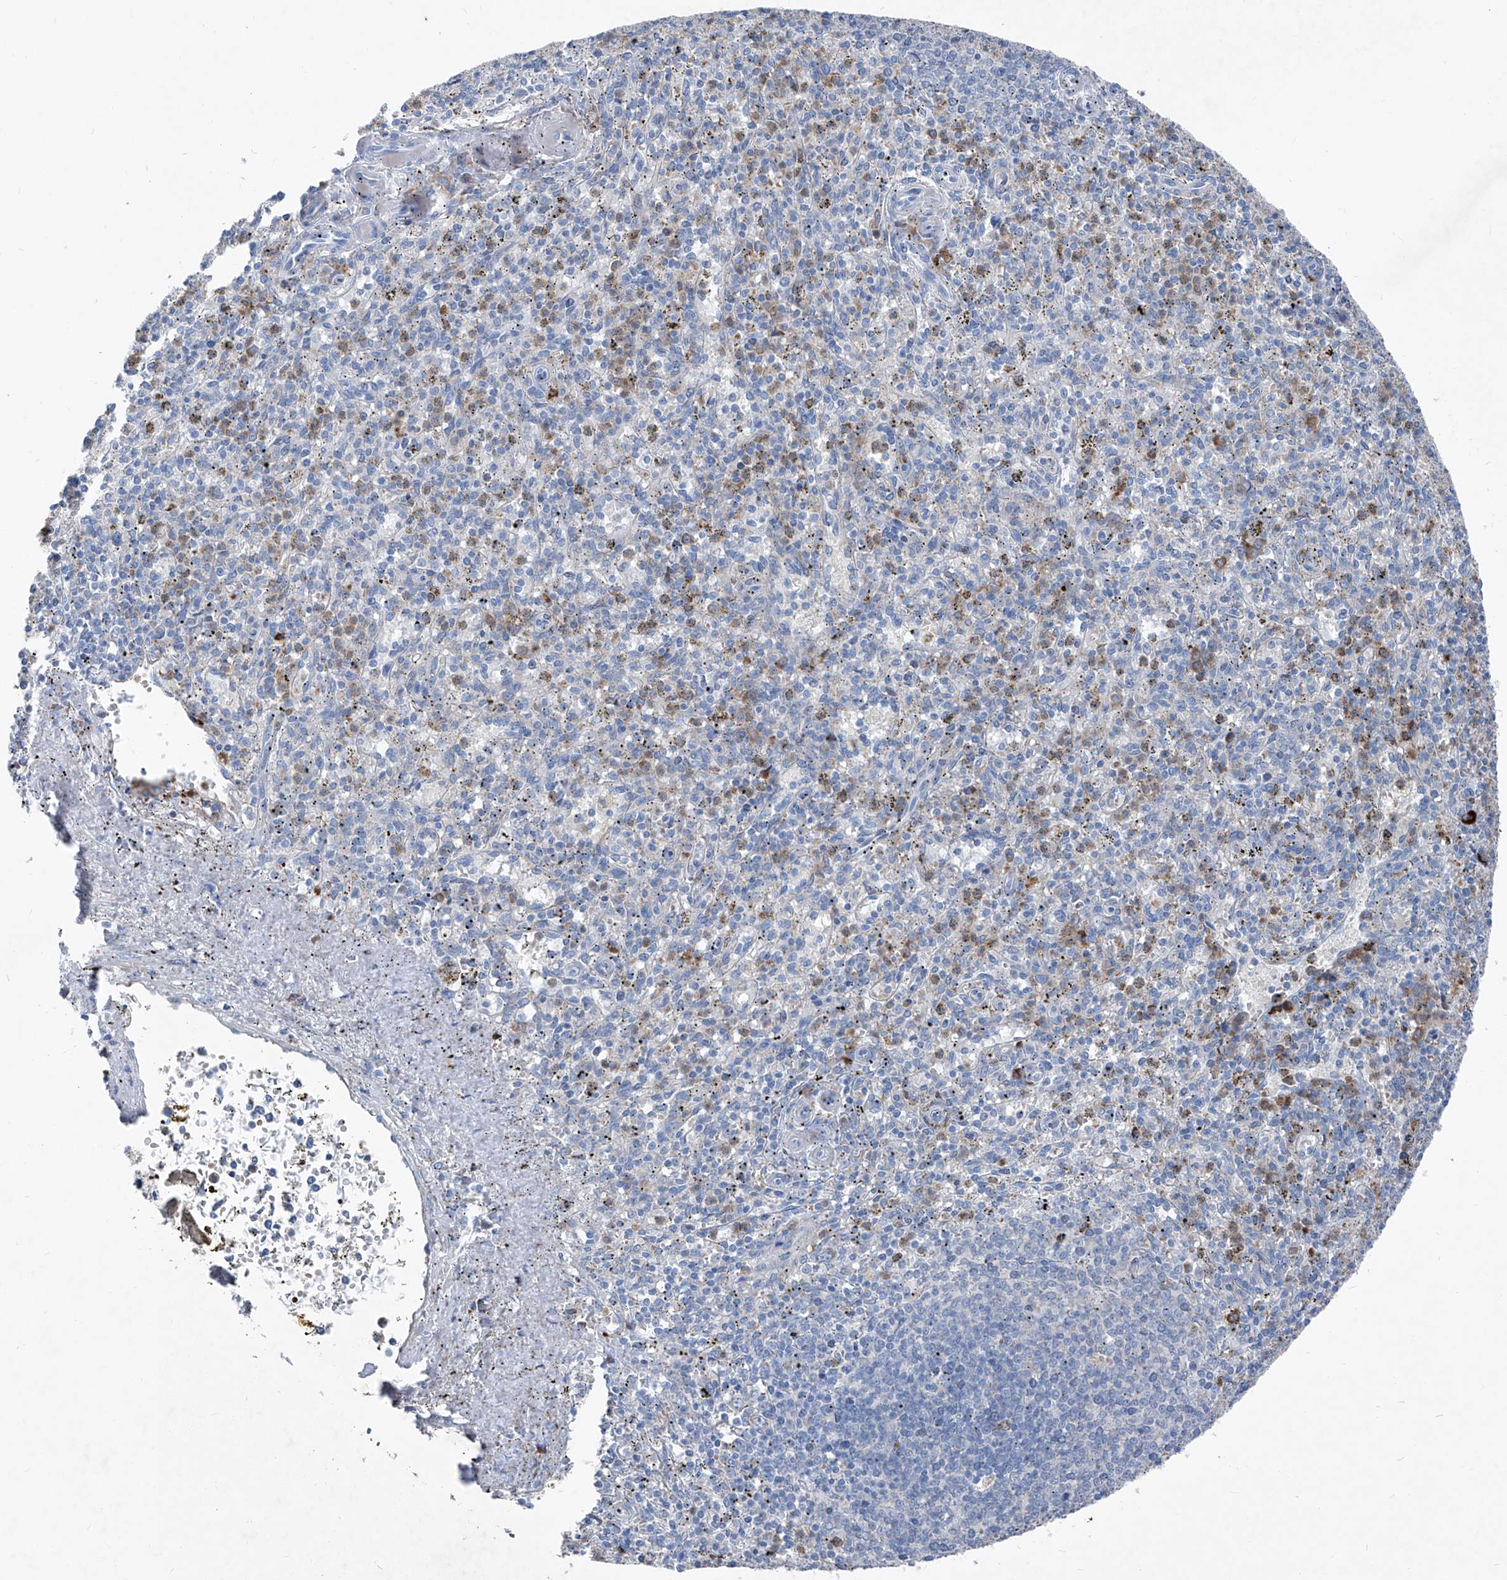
{"staining": {"intensity": "moderate", "quantity": "<25%", "location": "cytoplasmic/membranous"}, "tissue": "spleen", "cell_type": "Cells in red pulp", "image_type": "normal", "snomed": [{"axis": "morphology", "description": "Normal tissue, NOS"}, {"axis": "topography", "description": "Spleen"}], "caption": "Spleen stained with a brown dye reveals moderate cytoplasmic/membranous positive staining in about <25% of cells in red pulp.", "gene": "IFI27", "patient": {"sex": "male", "age": 72}}